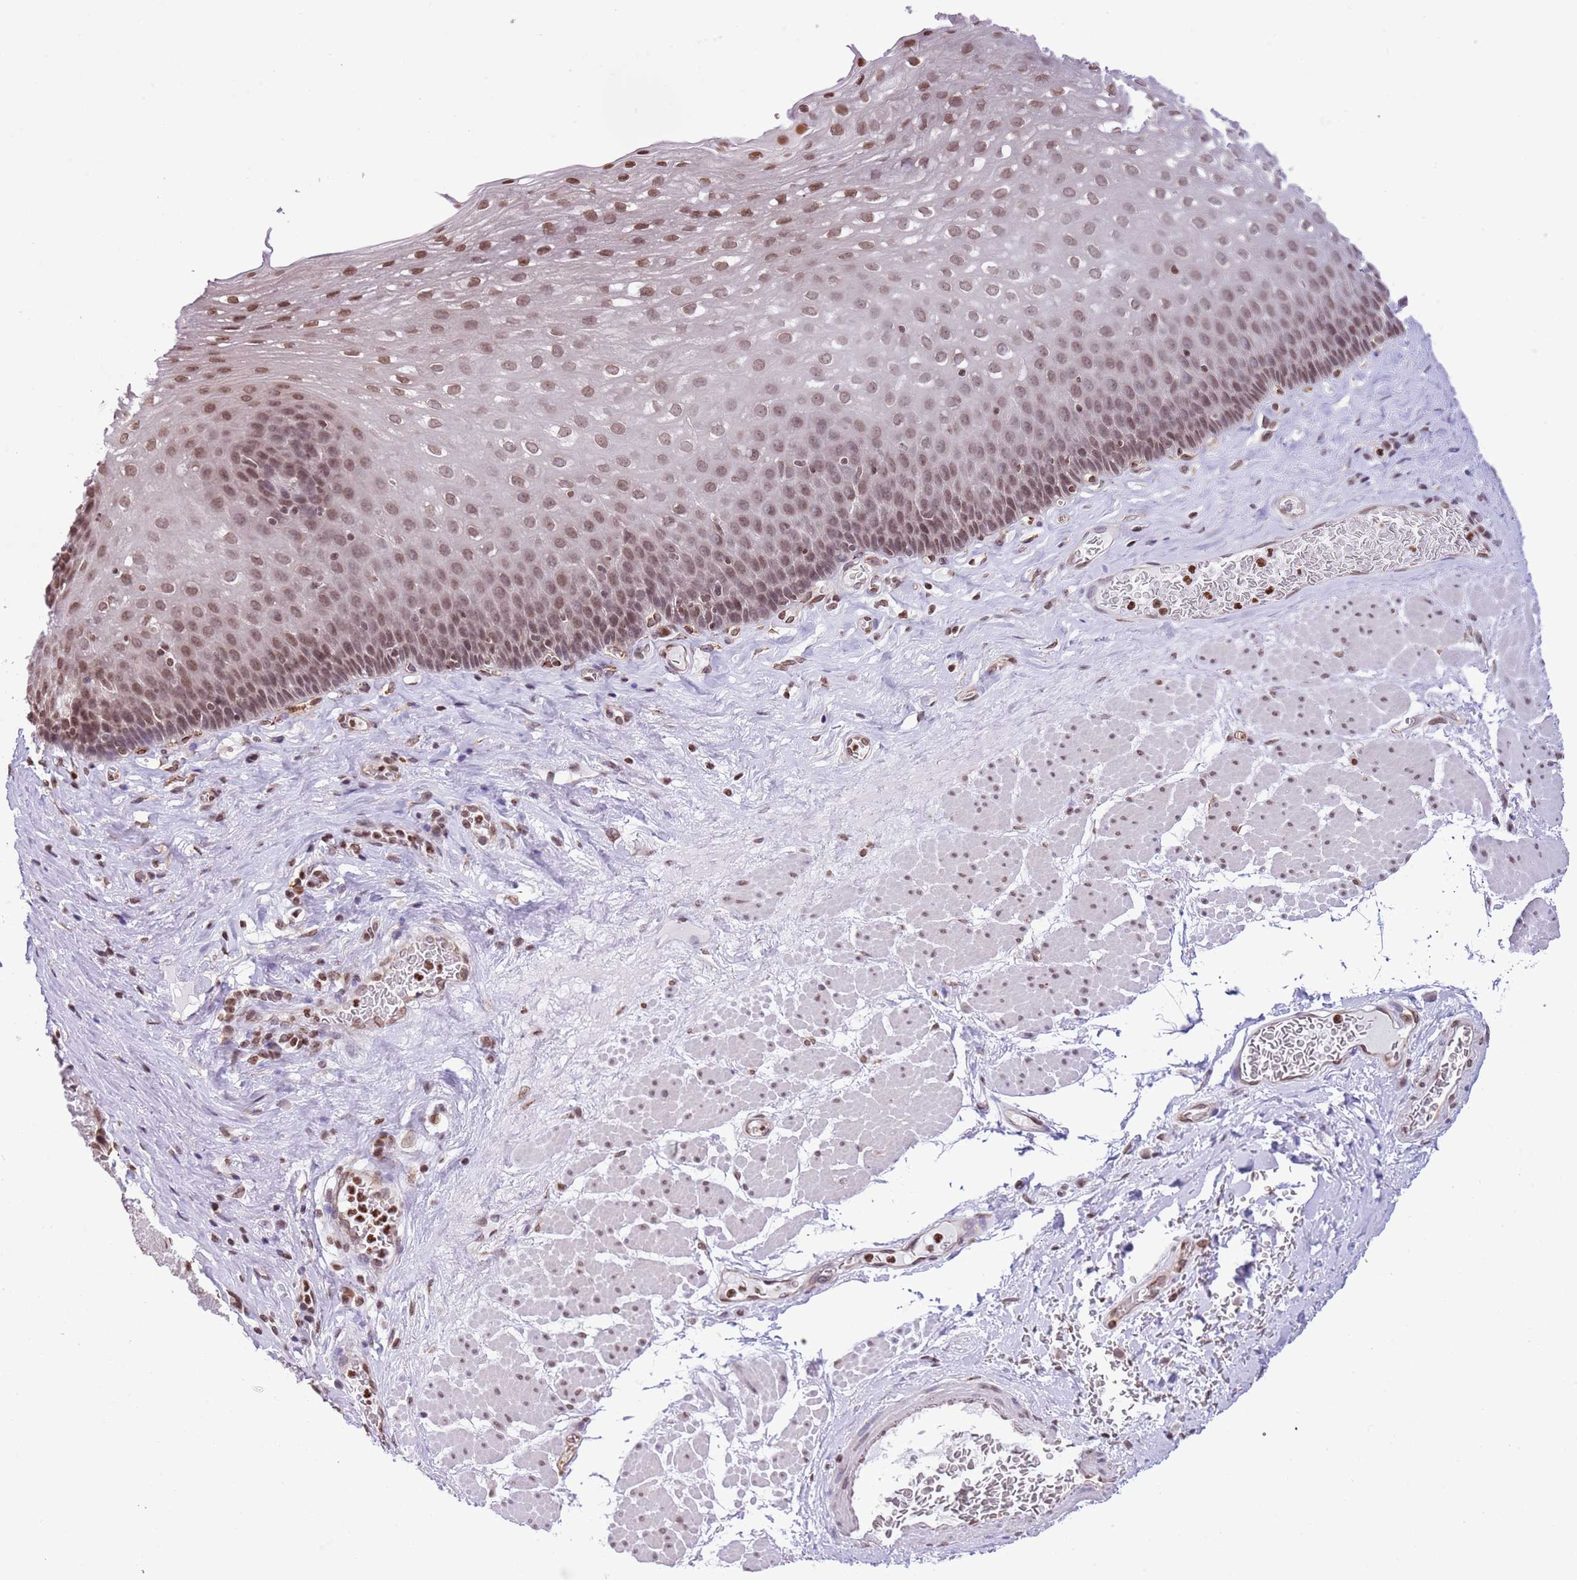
{"staining": {"intensity": "moderate", "quantity": ">75%", "location": "nuclear"}, "tissue": "esophagus", "cell_type": "Squamous epithelial cells", "image_type": "normal", "snomed": [{"axis": "morphology", "description": "Normal tissue, NOS"}, {"axis": "topography", "description": "Esophagus"}], "caption": "A brown stain shows moderate nuclear expression of a protein in squamous epithelial cells of normal human esophagus.", "gene": "NRIP1", "patient": {"sex": "female", "age": 66}}